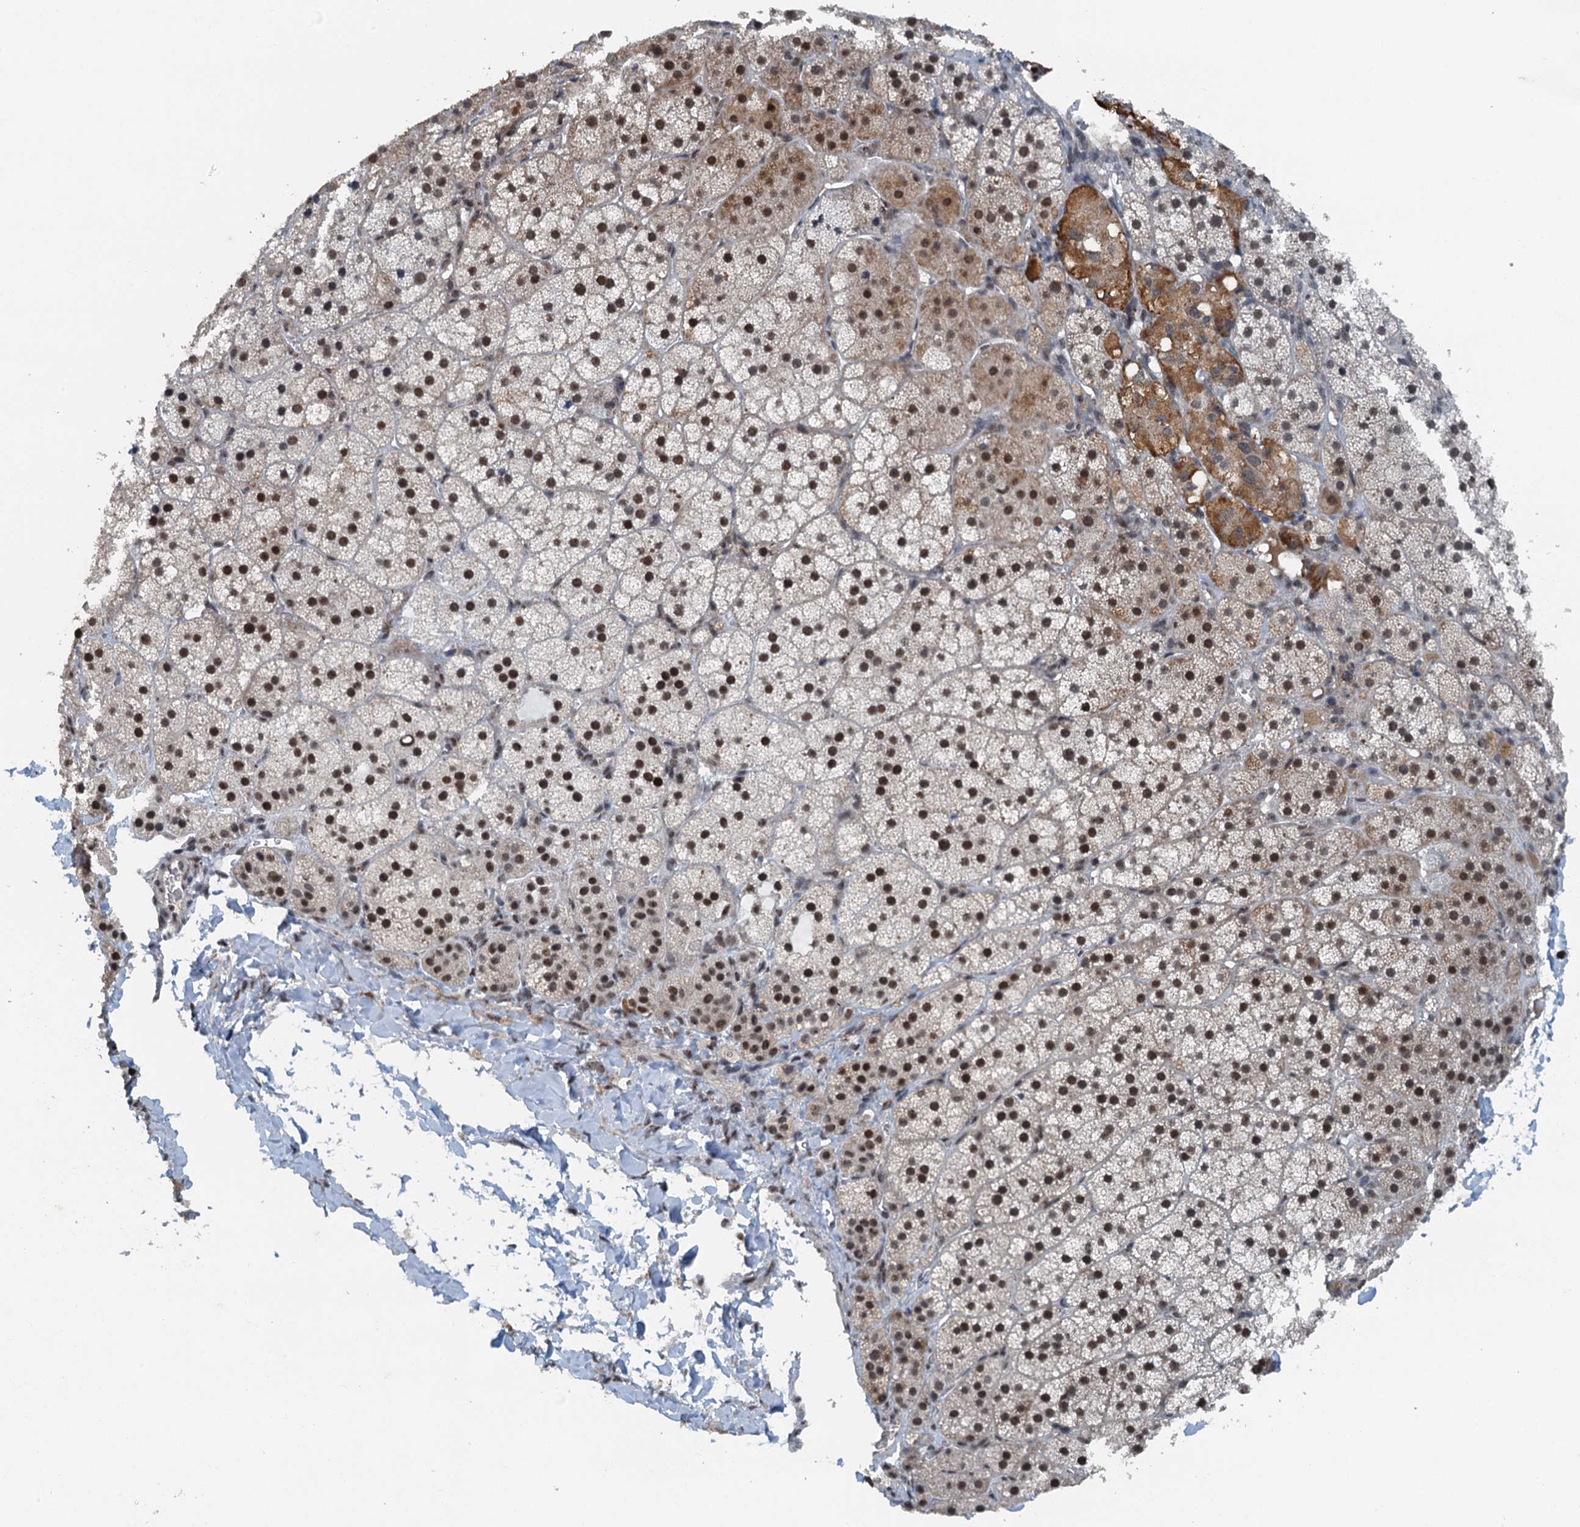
{"staining": {"intensity": "strong", "quantity": ">75%", "location": "cytoplasmic/membranous,nuclear"}, "tissue": "adrenal gland", "cell_type": "Glandular cells", "image_type": "normal", "snomed": [{"axis": "morphology", "description": "Normal tissue, NOS"}, {"axis": "topography", "description": "Adrenal gland"}], "caption": "About >75% of glandular cells in unremarkable human adrenal gland reveal strong cytoplasmic/membranous,nuclear protein expression as visualized by brown immunohistochemical staining.", "gene": "MTA3", "patient": {"sex": "female", "age": 44}}